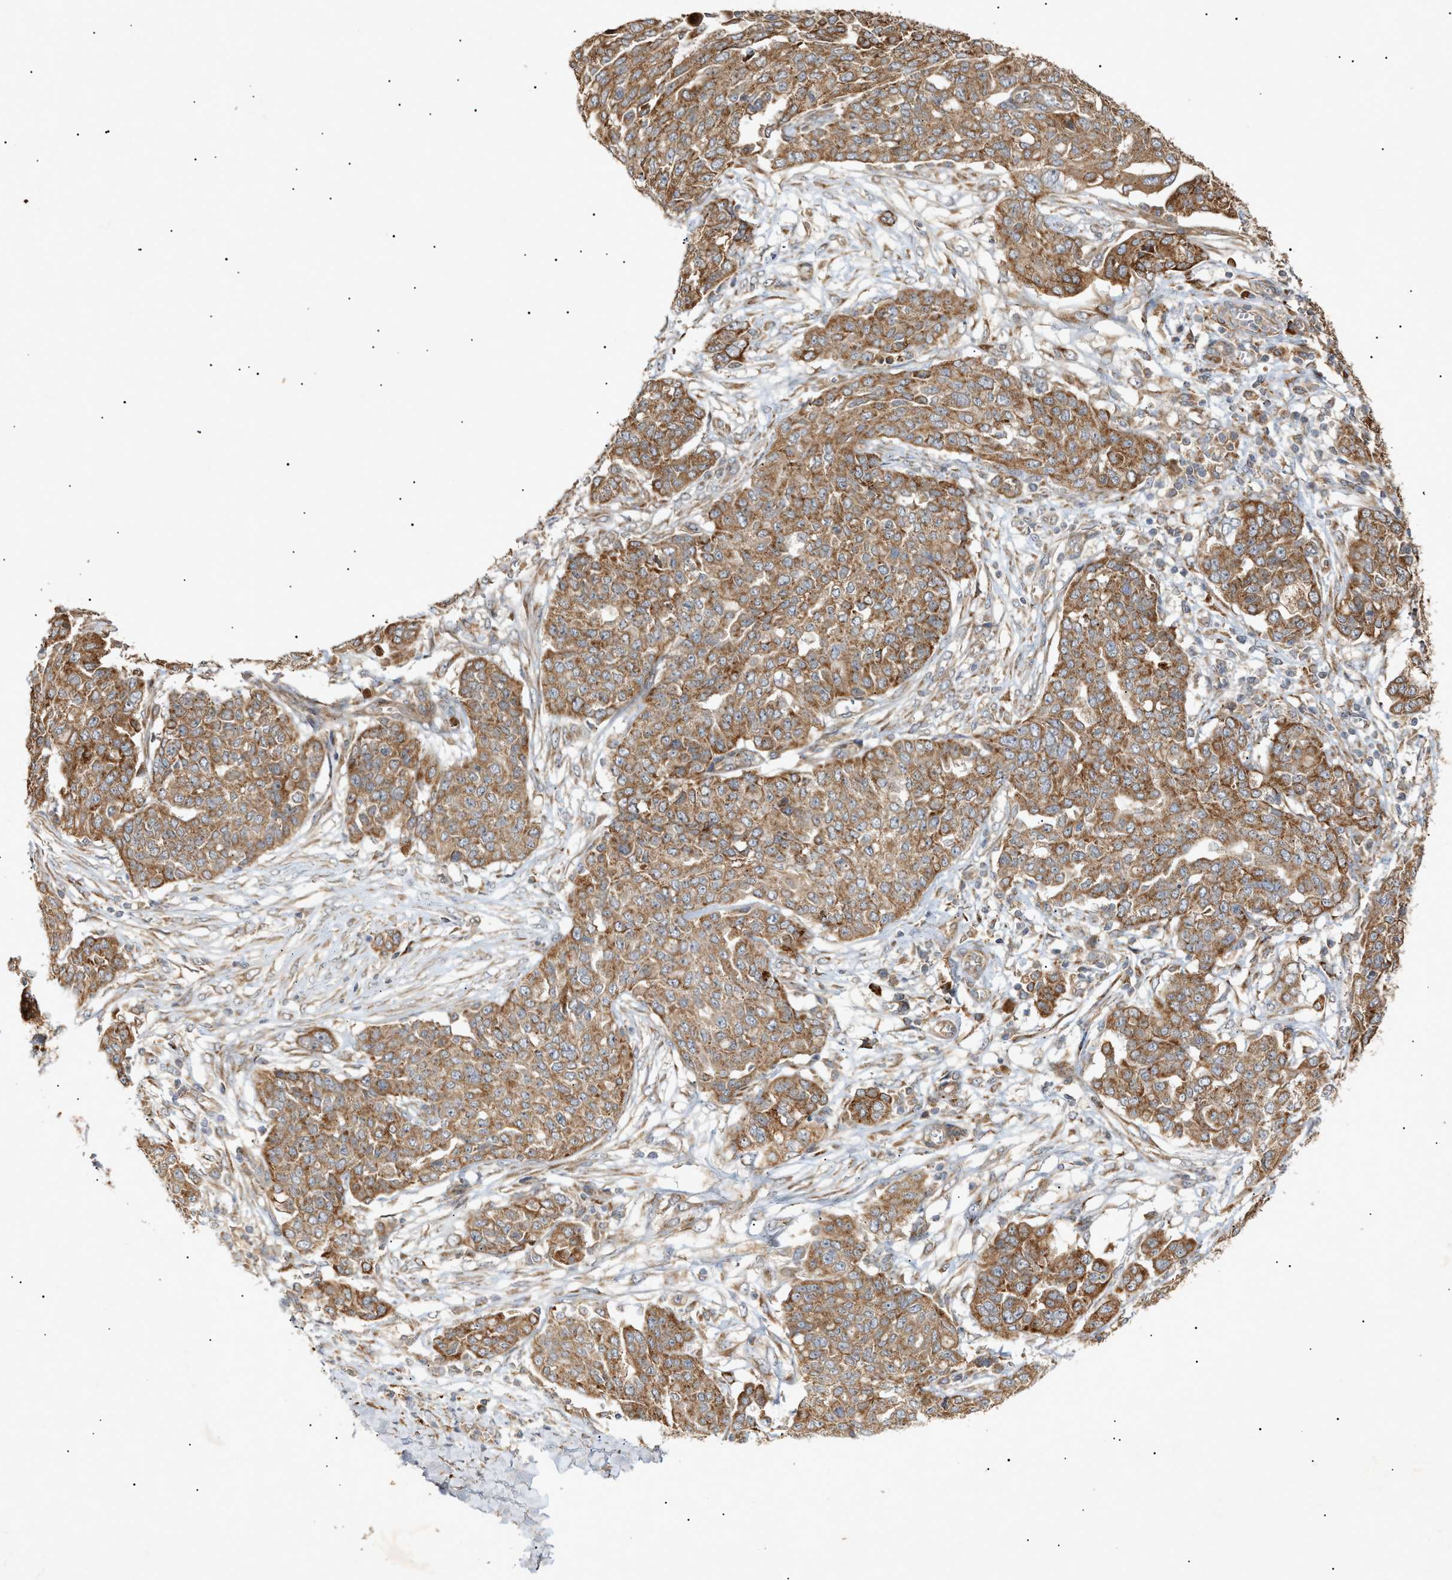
{"staining": {"intensity": "moderate", "quantity": ">75%", "location": "cytoplasmic/membranous"}, "tissue": "ovarian cancer", "cell_type": "Tumor cells", "image_type": "cancer", "snomed": [{"axis": "morphology", "description": "Cystadenocarcinoma, serous, NOS"}, {"axis": "topography", "description": "Soft tissue"}, {"axis": "topography", "description": "Ovary"}], "caption": "Brown immunohistochemical staining in human serous cystadenocarcinoma (ovarian) demonstrates moderate cytoplasmic/membranous expression in about >75% of tumor cells.", "gene": "MTCH1", "patient": {"sex": "female", "age": 57}}